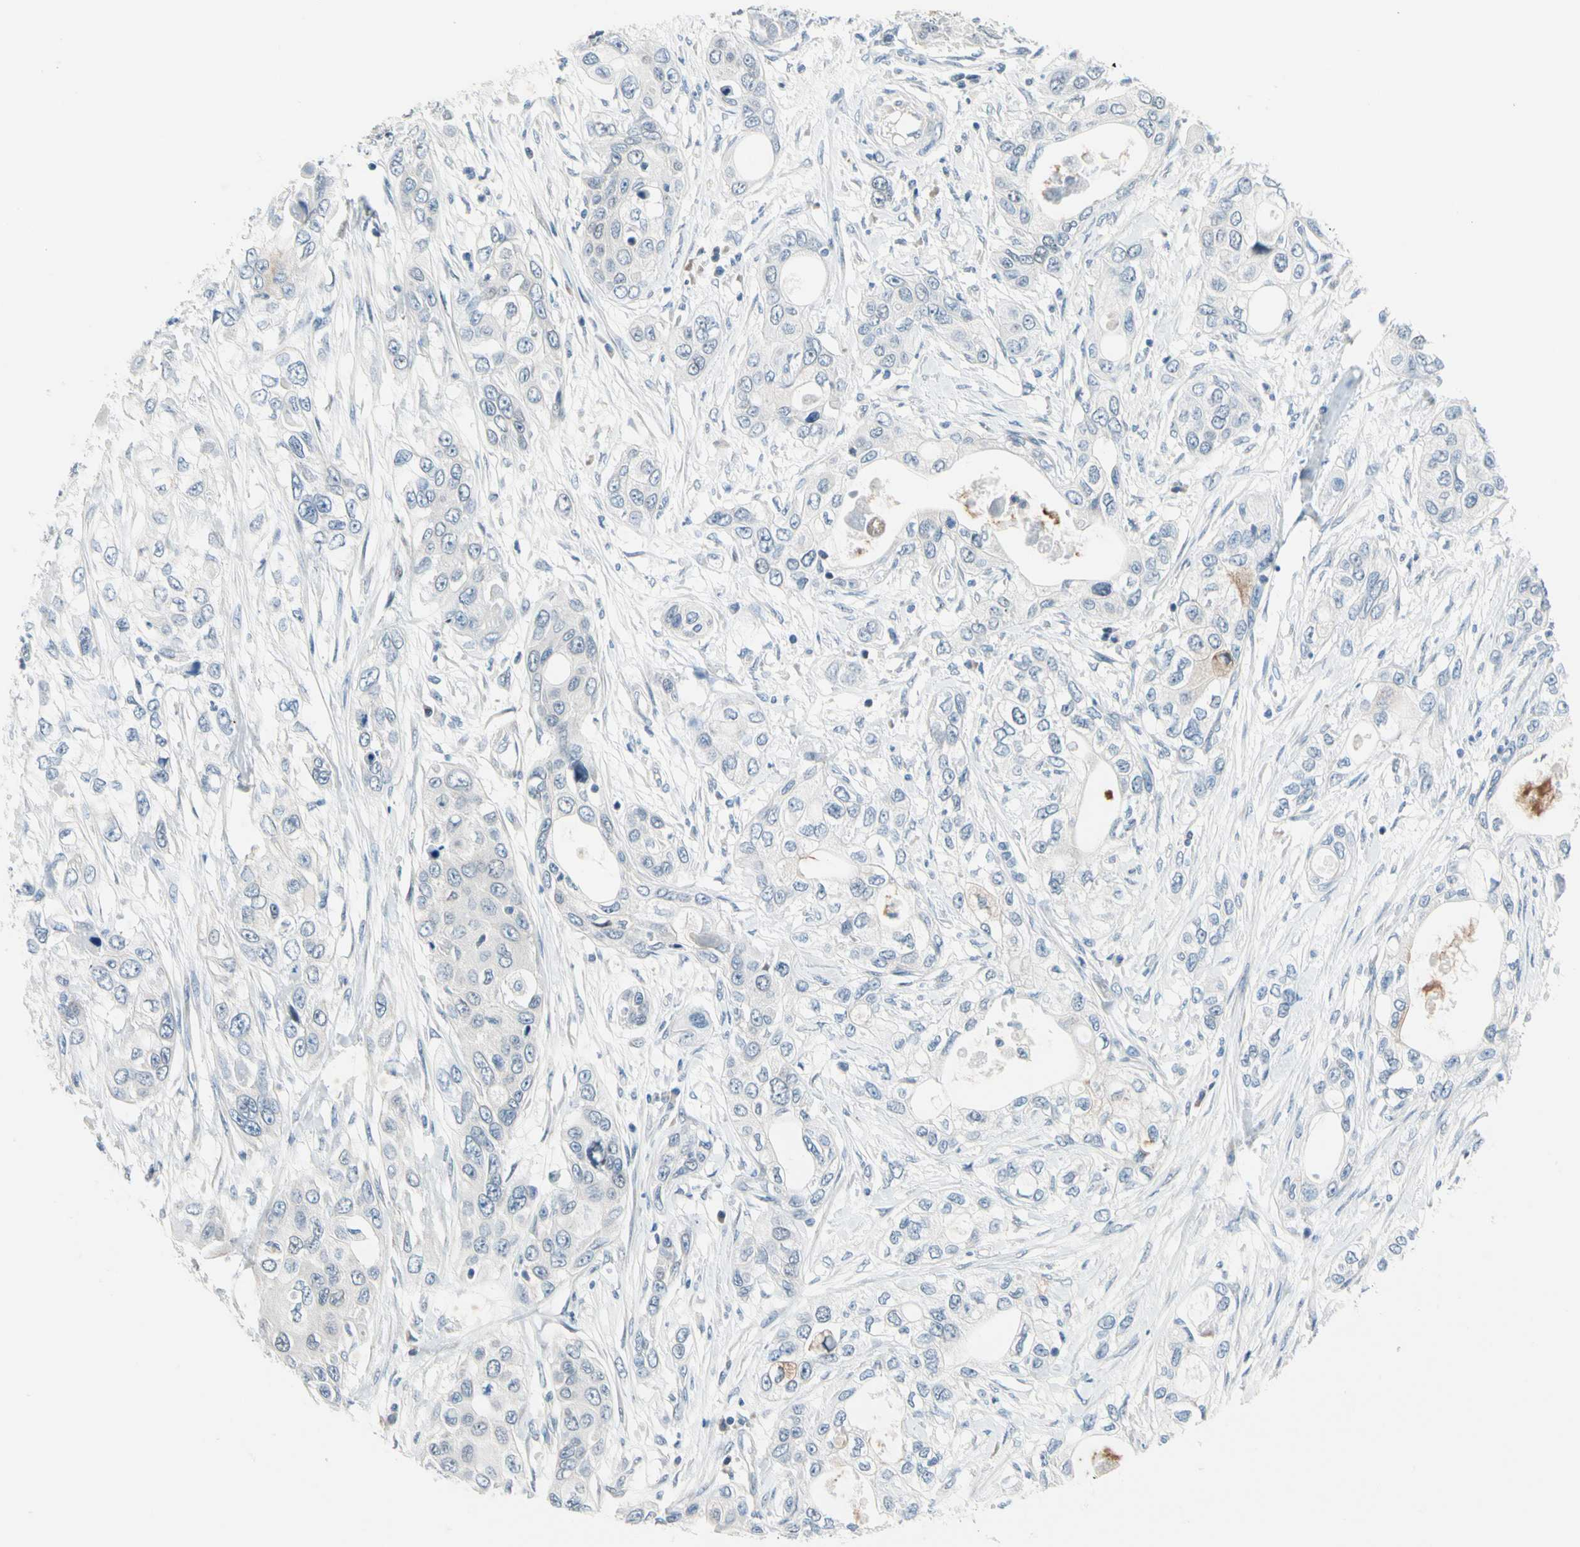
{"staining": {"intensity": "negative", "quantity": "none", "location": "none"}, "tissue": "pancreatic cancer", "cell_type": "Tumor cells", "image_type": "cancer", "snomed": [{"axis": "morphology", "description": "Adenocarcinoma, NOS"}, {"axis": "topography", "description": "Pancreas"}], "caption": "DAB immunohistochemical staining of pancreatic adenocarcinoma demonstrates no significant staining in tumor cells. (DAB (3,3'-diaminobenzidine) IHC visualized using brightfield microscopy, high magnification).", "gene": "CFAP36", "patient": {"sex": "female", "age": 70}}